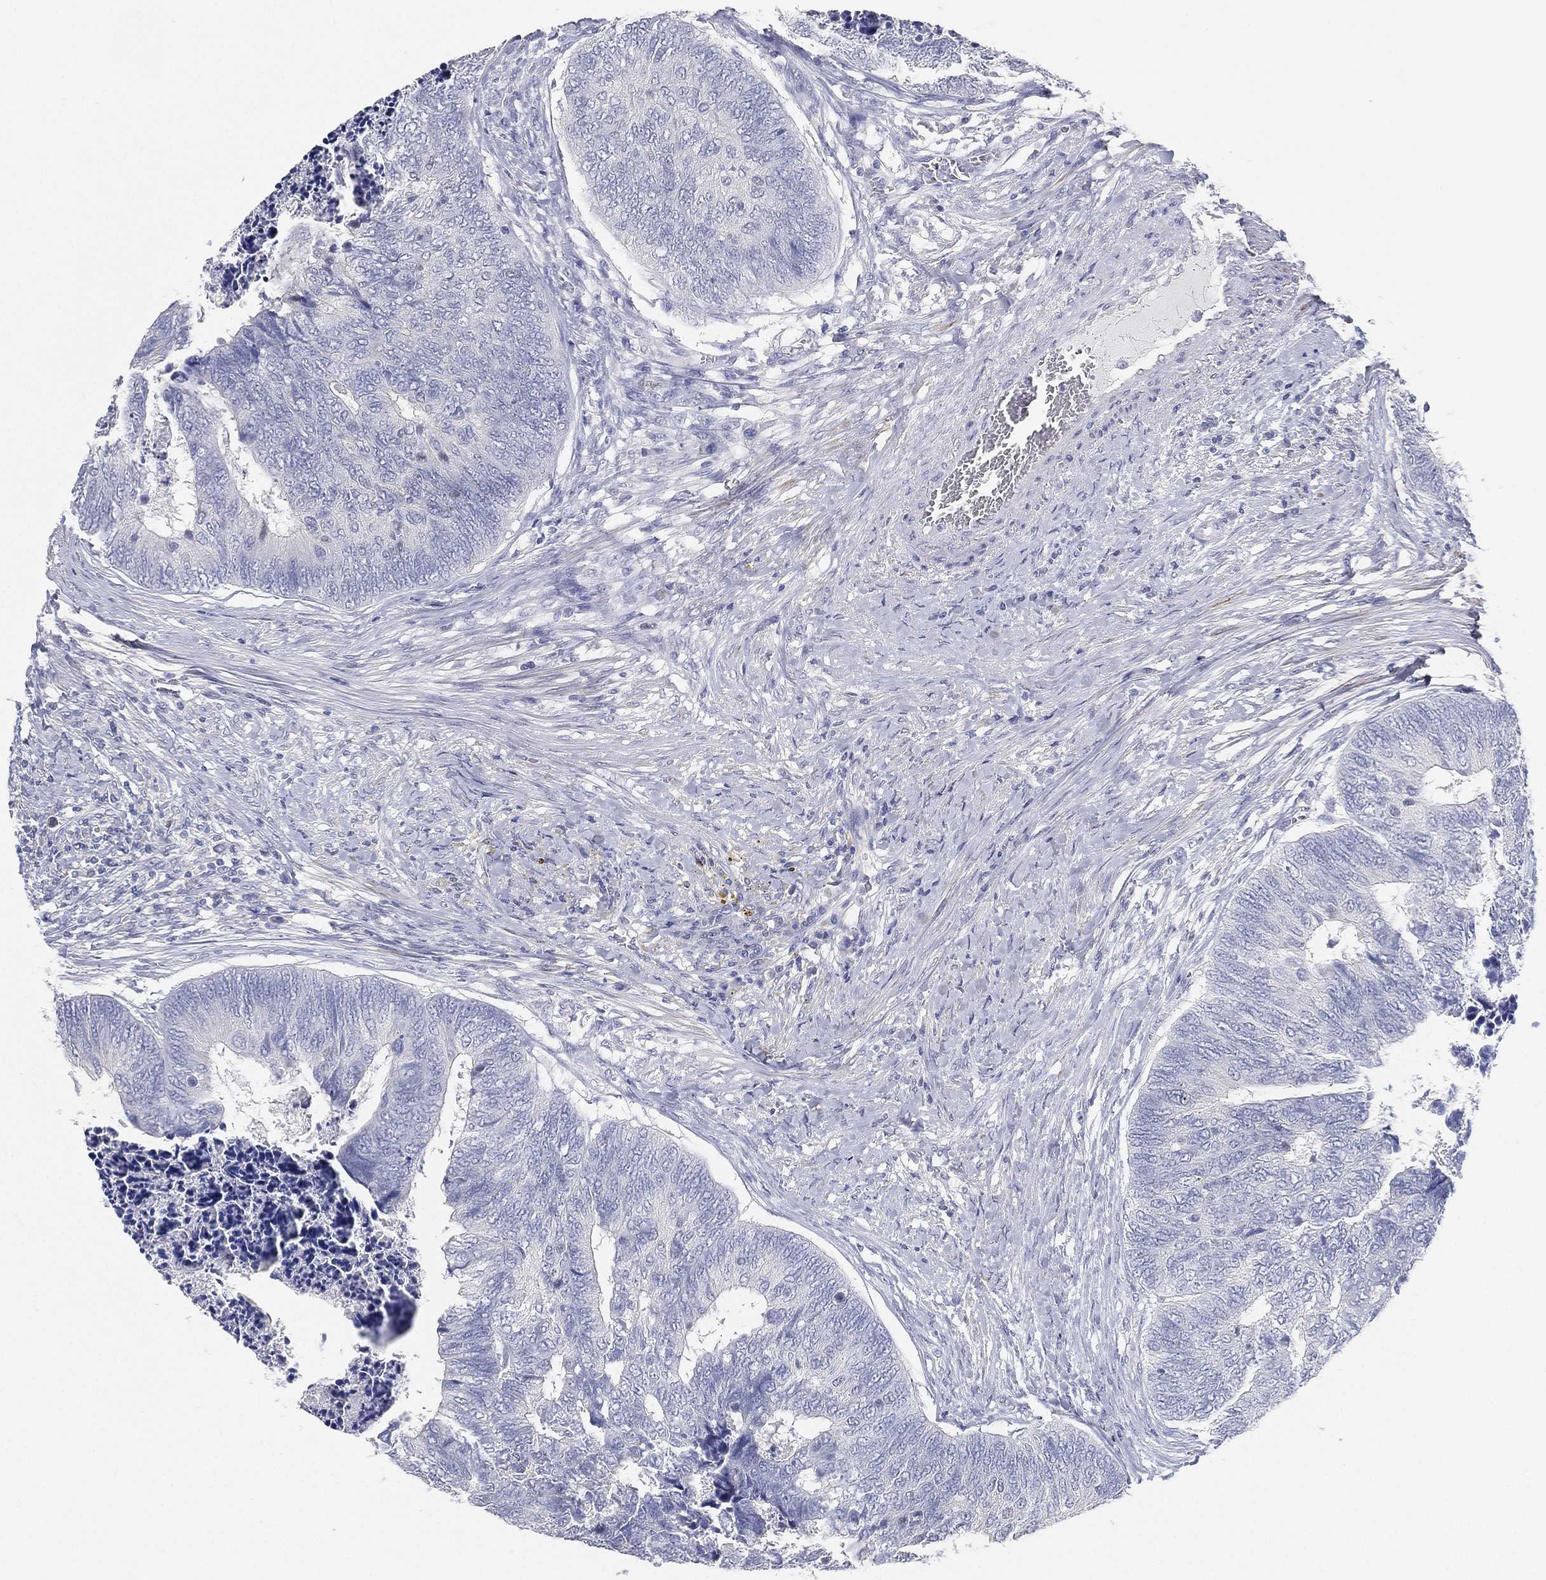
{"staining": {"intensity": "negative", "quantity": "none", "location": "none"}, "tissue": "colorectal cancer", "cell_type": "Tumor cells", "image_type": "cancer", "snomed": [{"axis": "morphology", "description": "Adenocarcinoma, NOS"}, {"axis": "topography", "description": "Colon"}], "caption": "A photomicrograph of human colorectal cancer is negative for staining in tumor cells. (DAB (3,3'-diaminobenzidine) immunohistochemistry, high magnification).", "gene": "FAM187B", "patient": {"sex": "female", "age": 67}}